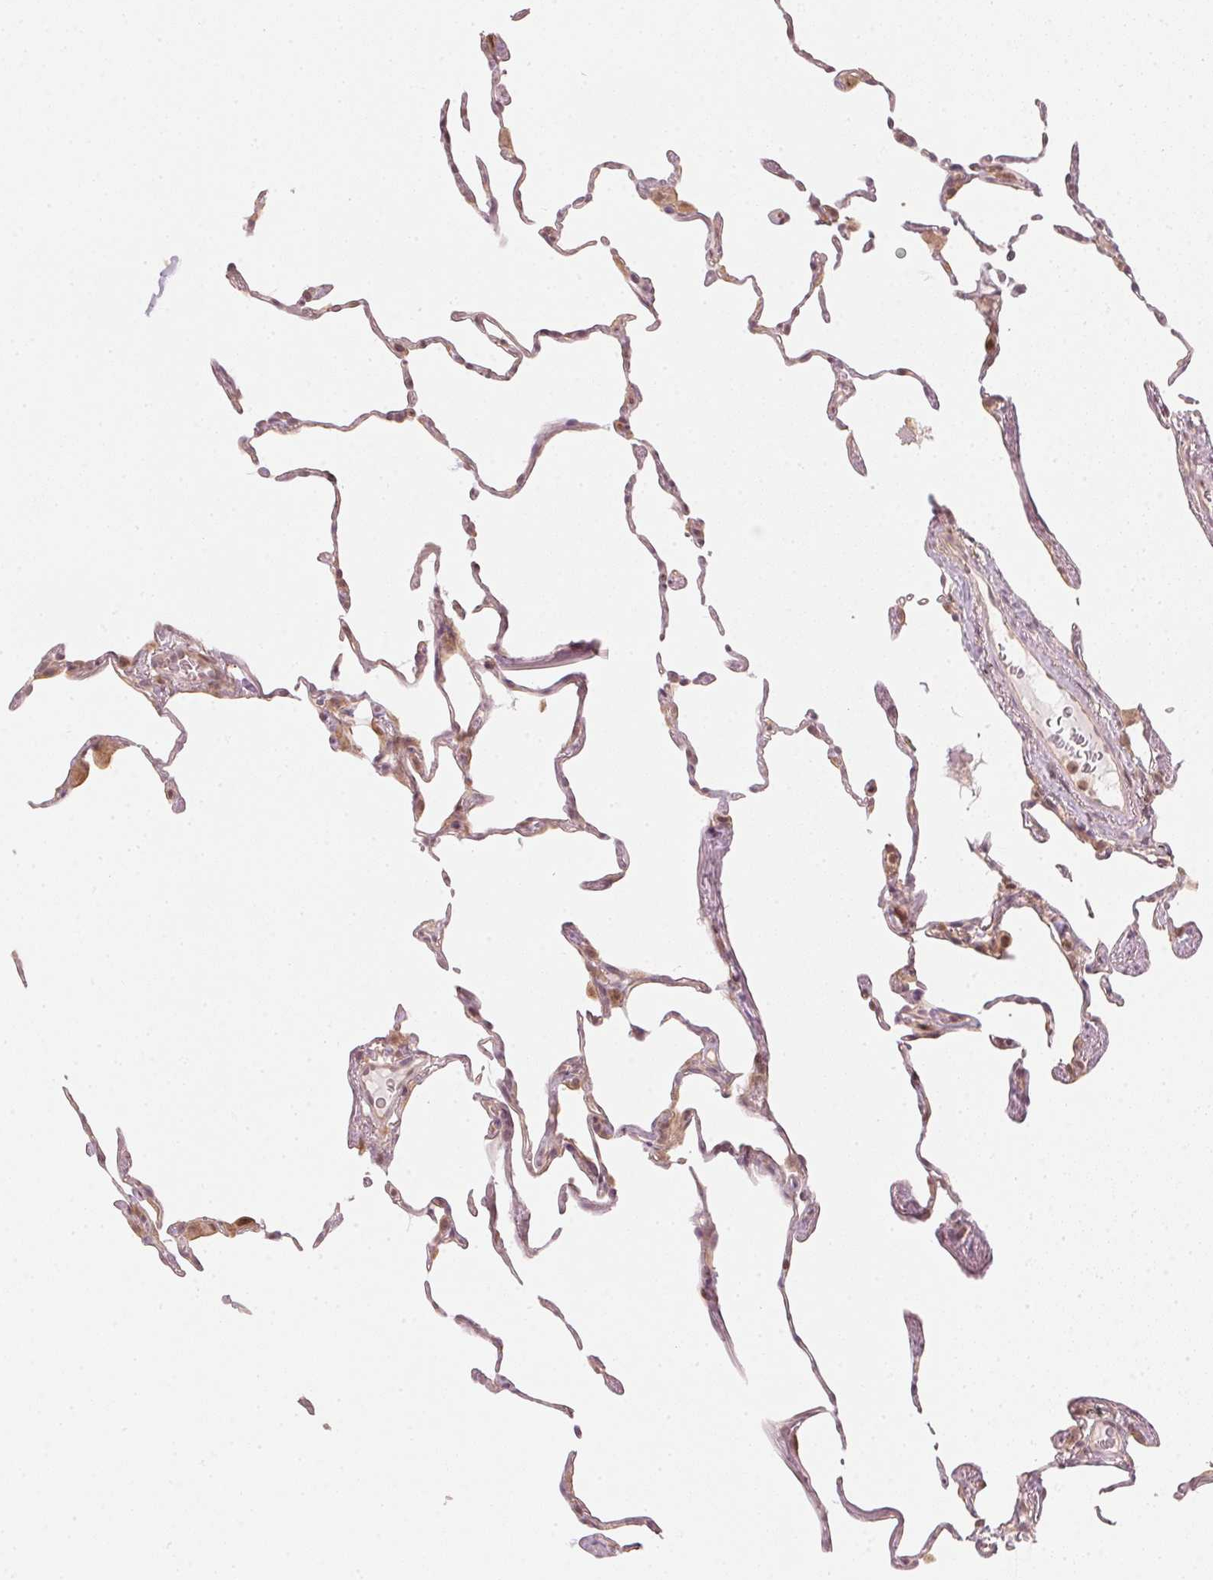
{"staining": {"intensity": "weak", "quantity": "25%-75%", "location": "cytoplasmic/membranous,nuclear"}, "tissue": "lung", "cell_type": "Alveolar cells", "image_type": "normal", "snomed": [{"axis": "morphology", "description": "Normal tissue, NOS"}, {"axis": "topography", "description": "Lung"}], "caption": "Alveolar cells show low levels of weak cytoplasmic/membranous,nuclear expression in about 25%-75% of cells in normal lung.", "gene": "UBE2L3", "patient": {"sex": "female", "age": 57}}